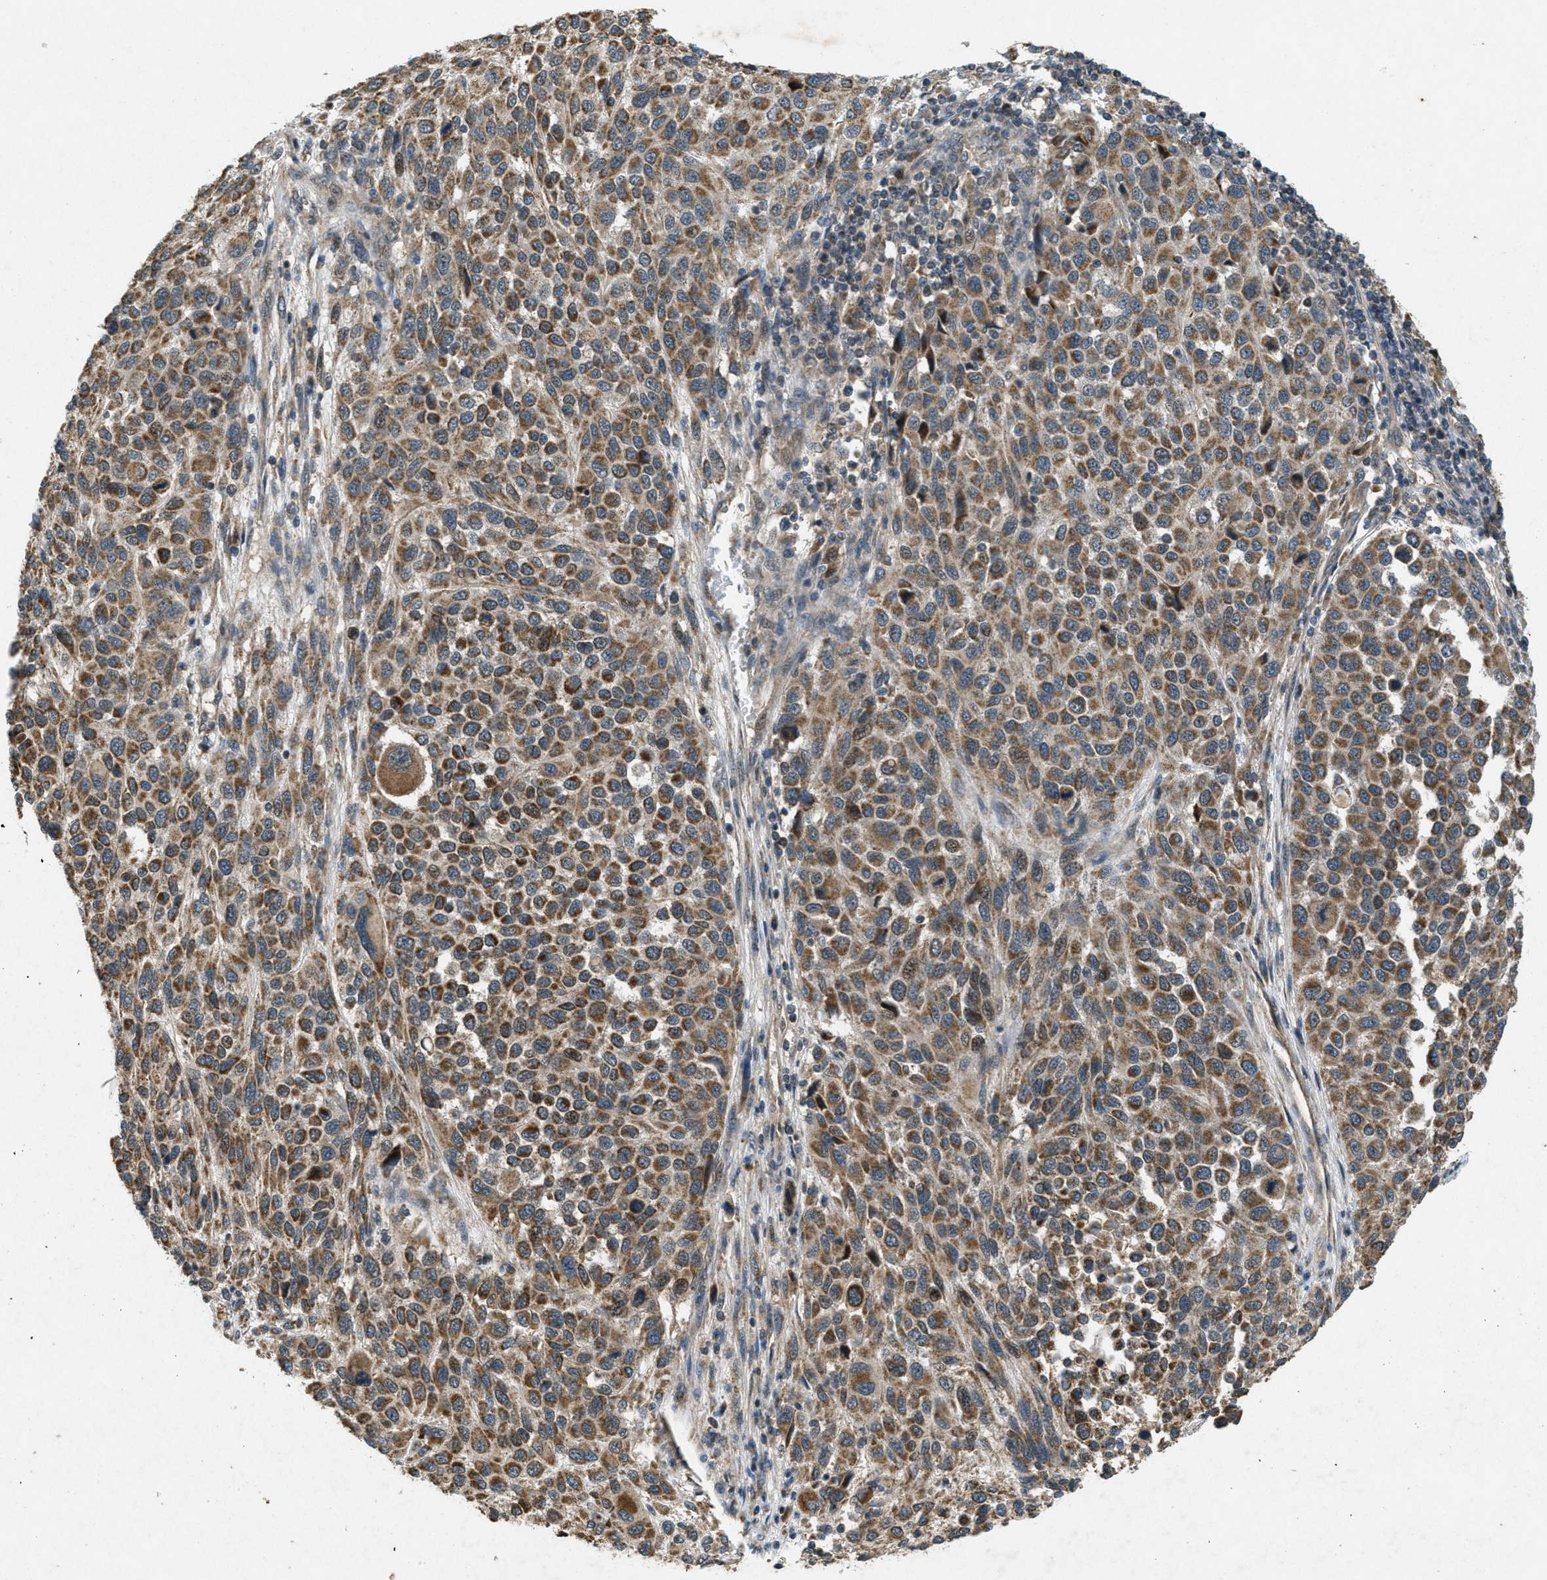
{"staining": {"intensity": "moderate", "quantity": ">75%", "location": "cytoplasmic/membranous"}, "tissue": "melanoma", "cell_type": "Tumor cells", "image_type": "cancer", "snomed": [{"axis": "morphology", "description": "Malignant melanoma, Metastatic site"}, {"axis": "topography", "description": "Lymph node"}], "caption": "Approximately >75% of tumor cells in human melanoma reveal moderate cytoplasmic/membranous protein expression as visualized by brown immunohistochemical staining.", "gene": "PPP1R15A", "patient": {"sex": "male", "age": 61}}